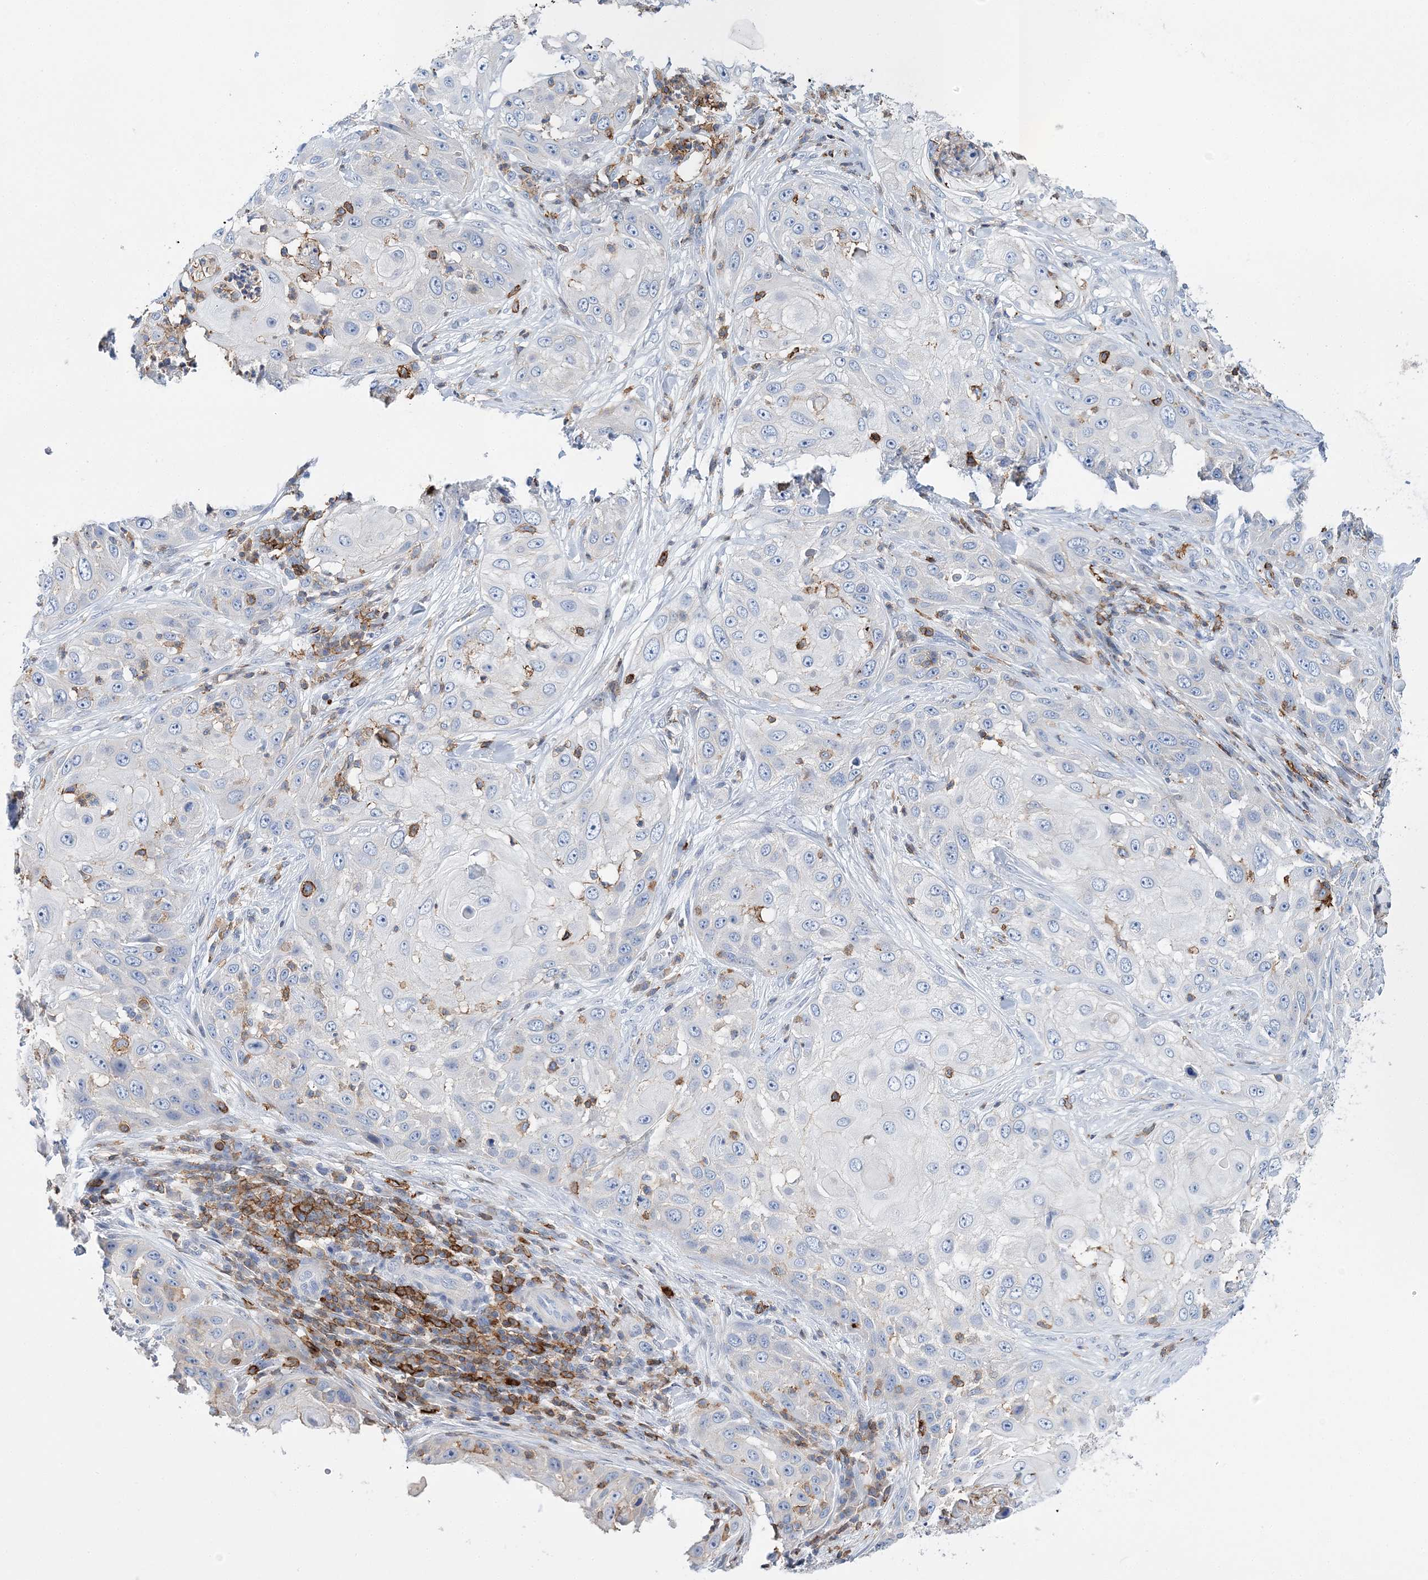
{"staining": {"intensity": "negative", "quantity": "none", "location": "none"}, "tissue": "skin cancer", "cell_type": "Tumor cells", "image_type": "cancer", "snomed": [{"axis": "morphology", "description": "Squamous cell carcinoma, NOS"}, {"axis": "topography", "description": "Skin"}], "caption": "There is no significant staining in tumor cells of skin cancer.", "gene": "PRMT9", "patient": {"sex": "female", "age": 44}}